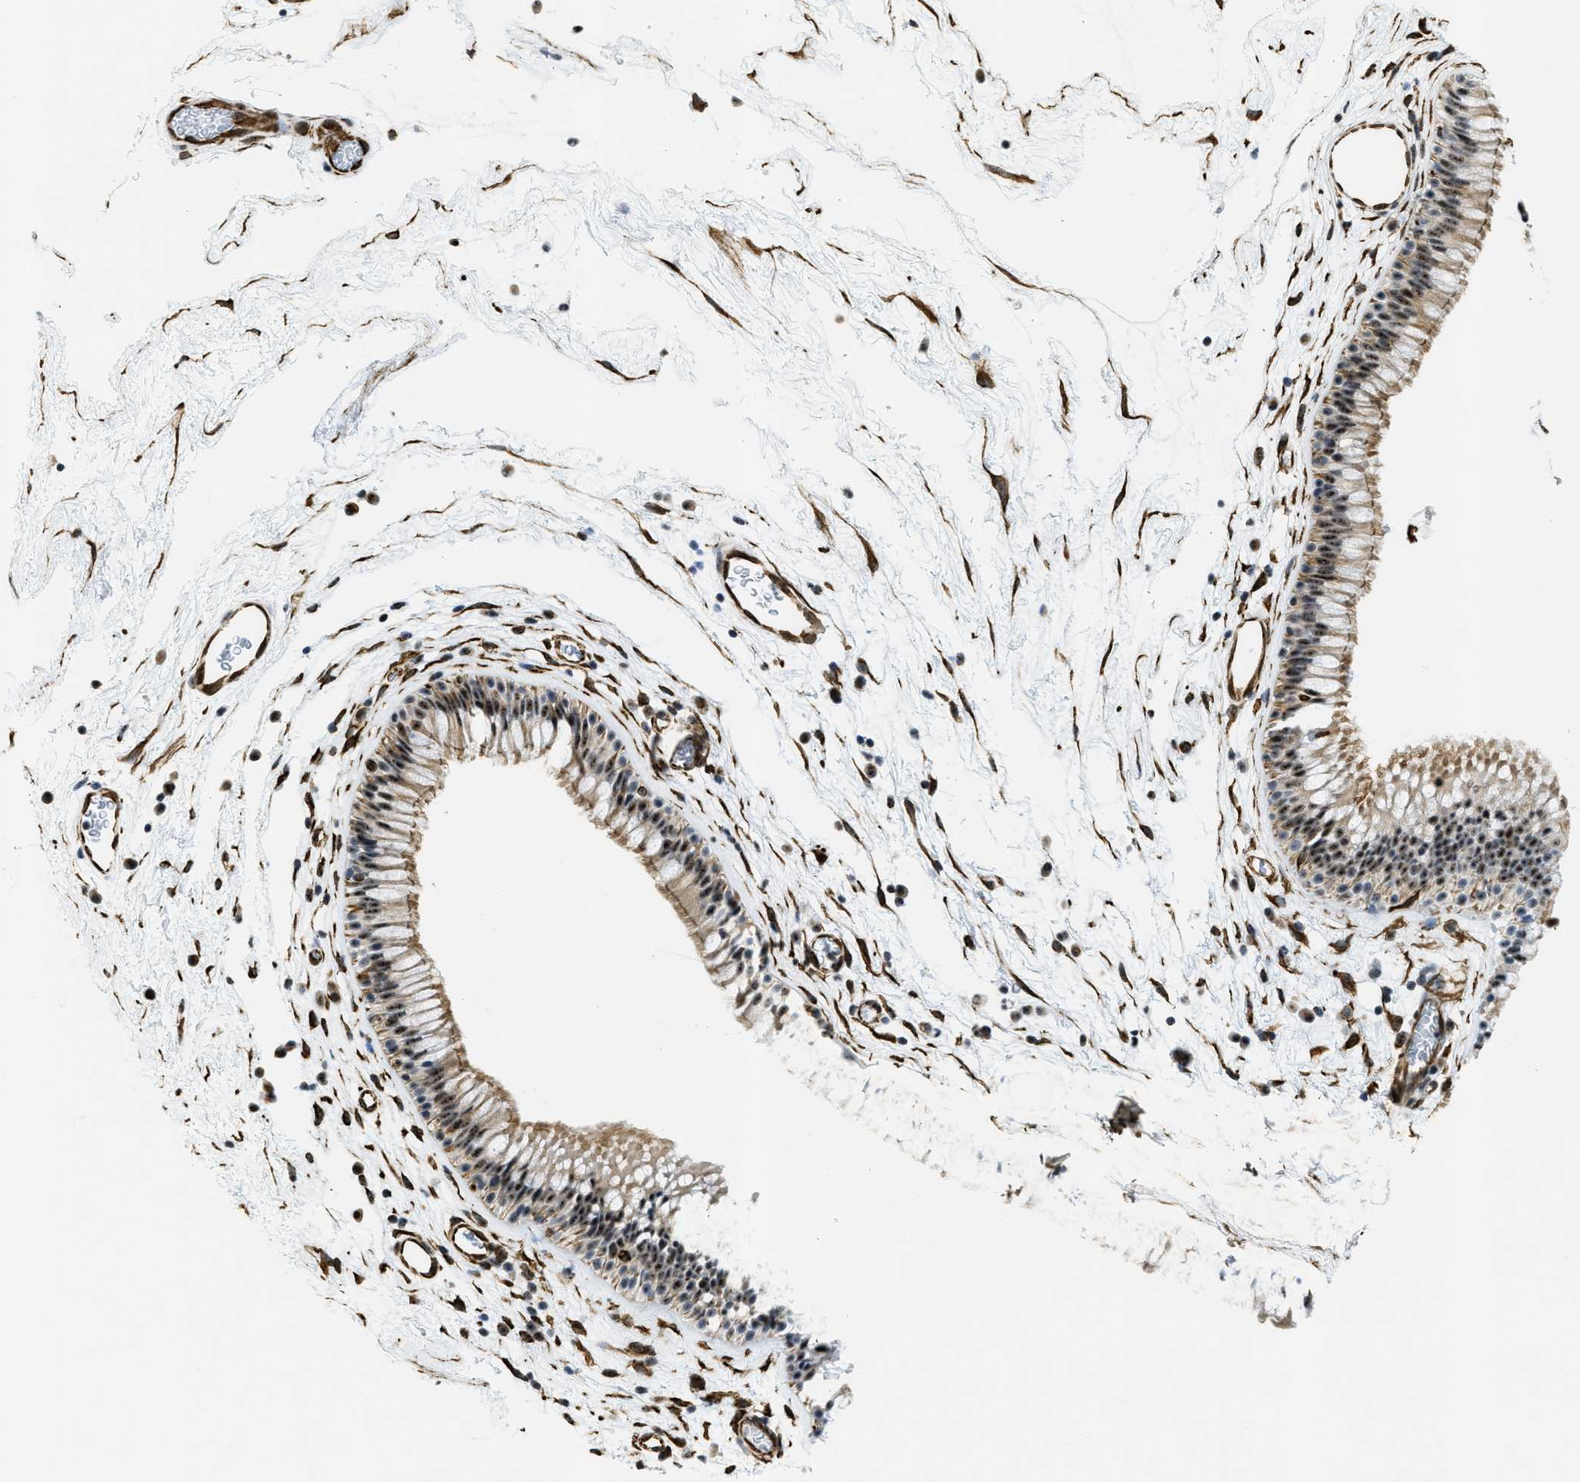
{"staining": {"intensity": "moderate", "quantity": ">75%", "location": "cytoplasmic/membranous,nuclear"}, "tissue": "nasopharynx", "cell_type": "Respiratory epithelial cells", "image_type": "normal", "snomed": [{"axis": "morphology", "description": "Normal tissue, NOS"}, {"axis": "morphology", "description": "Inflammation, NOS"}, {"axis": "topography", "description": "Nasopharynx"}], "caption": "Immunohistochemistry (DAB) staining of normal human nasopharynx demonstrates moderate cytoplasmic/membranous,nuclear protein expression in about >75% of respiratory epithelial cells. The staining is performed using DAB brown chromogen to label protein expression. The nuclei are counter-stained blue using hematoxylin.", "gene": "LRRC8B", "patient": {"sex": "male", "age": 48}}